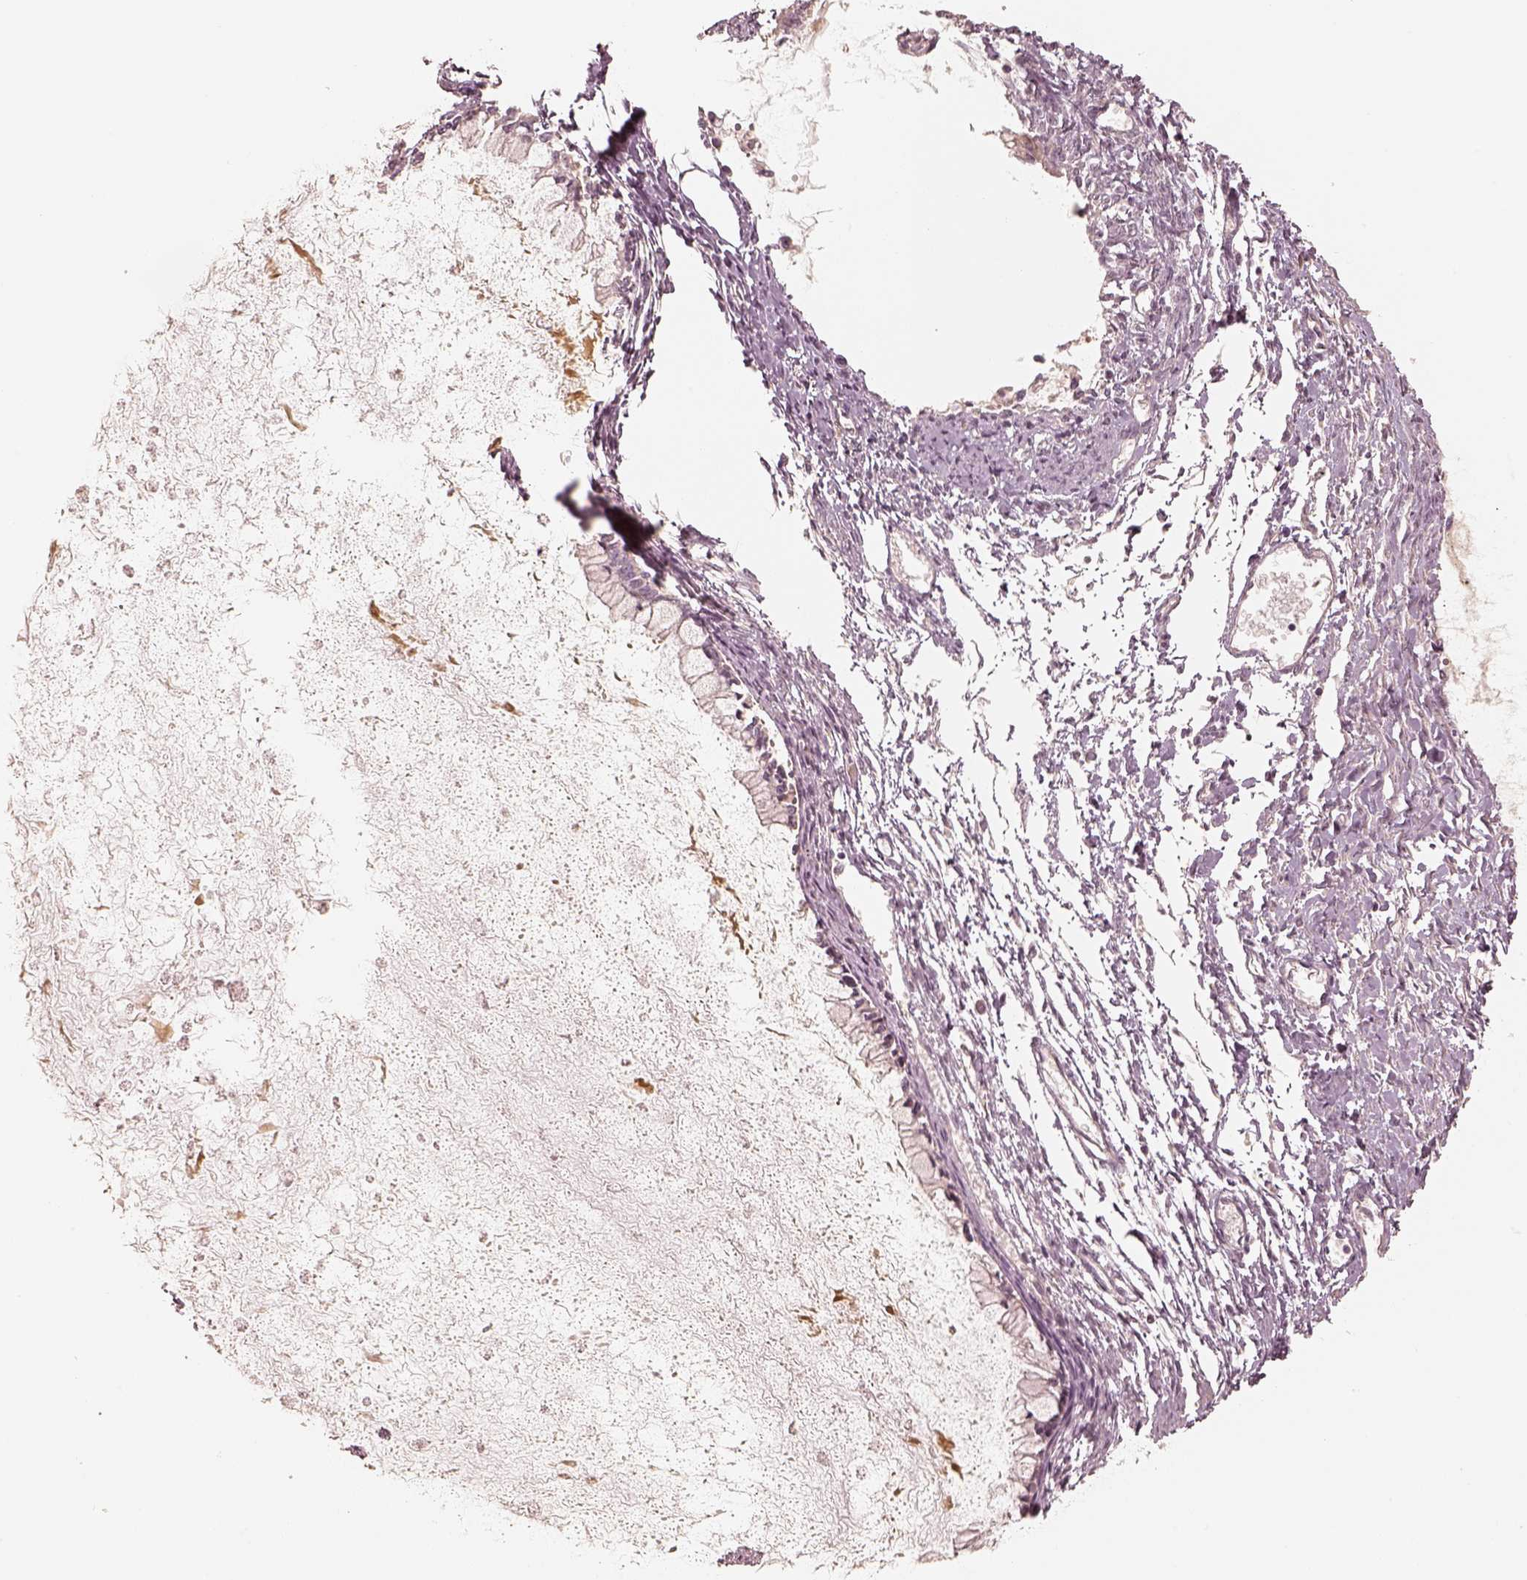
{"staining": {"intensity": "negative", "quantity": "none", "location": "none"}, "tissue": "ovarian cancer", "cell_type": "Tumor cells", "image_type": "cancer", "snomed": [{"axis": "morphology", "description": "Cystadenocarcinoma, mucinous, NOS"}, {"axis": "topography", "description": "Ovary"}], "caption": "DAB (3,3'-diaminobenzidine) immunohistochemical staining of human ovarian mucinous cystadenocarcinoma demonstrates no significant expression in tumor cells.", "gene": "GORASP2", "patient": {"sex": "female", "age": 67}}